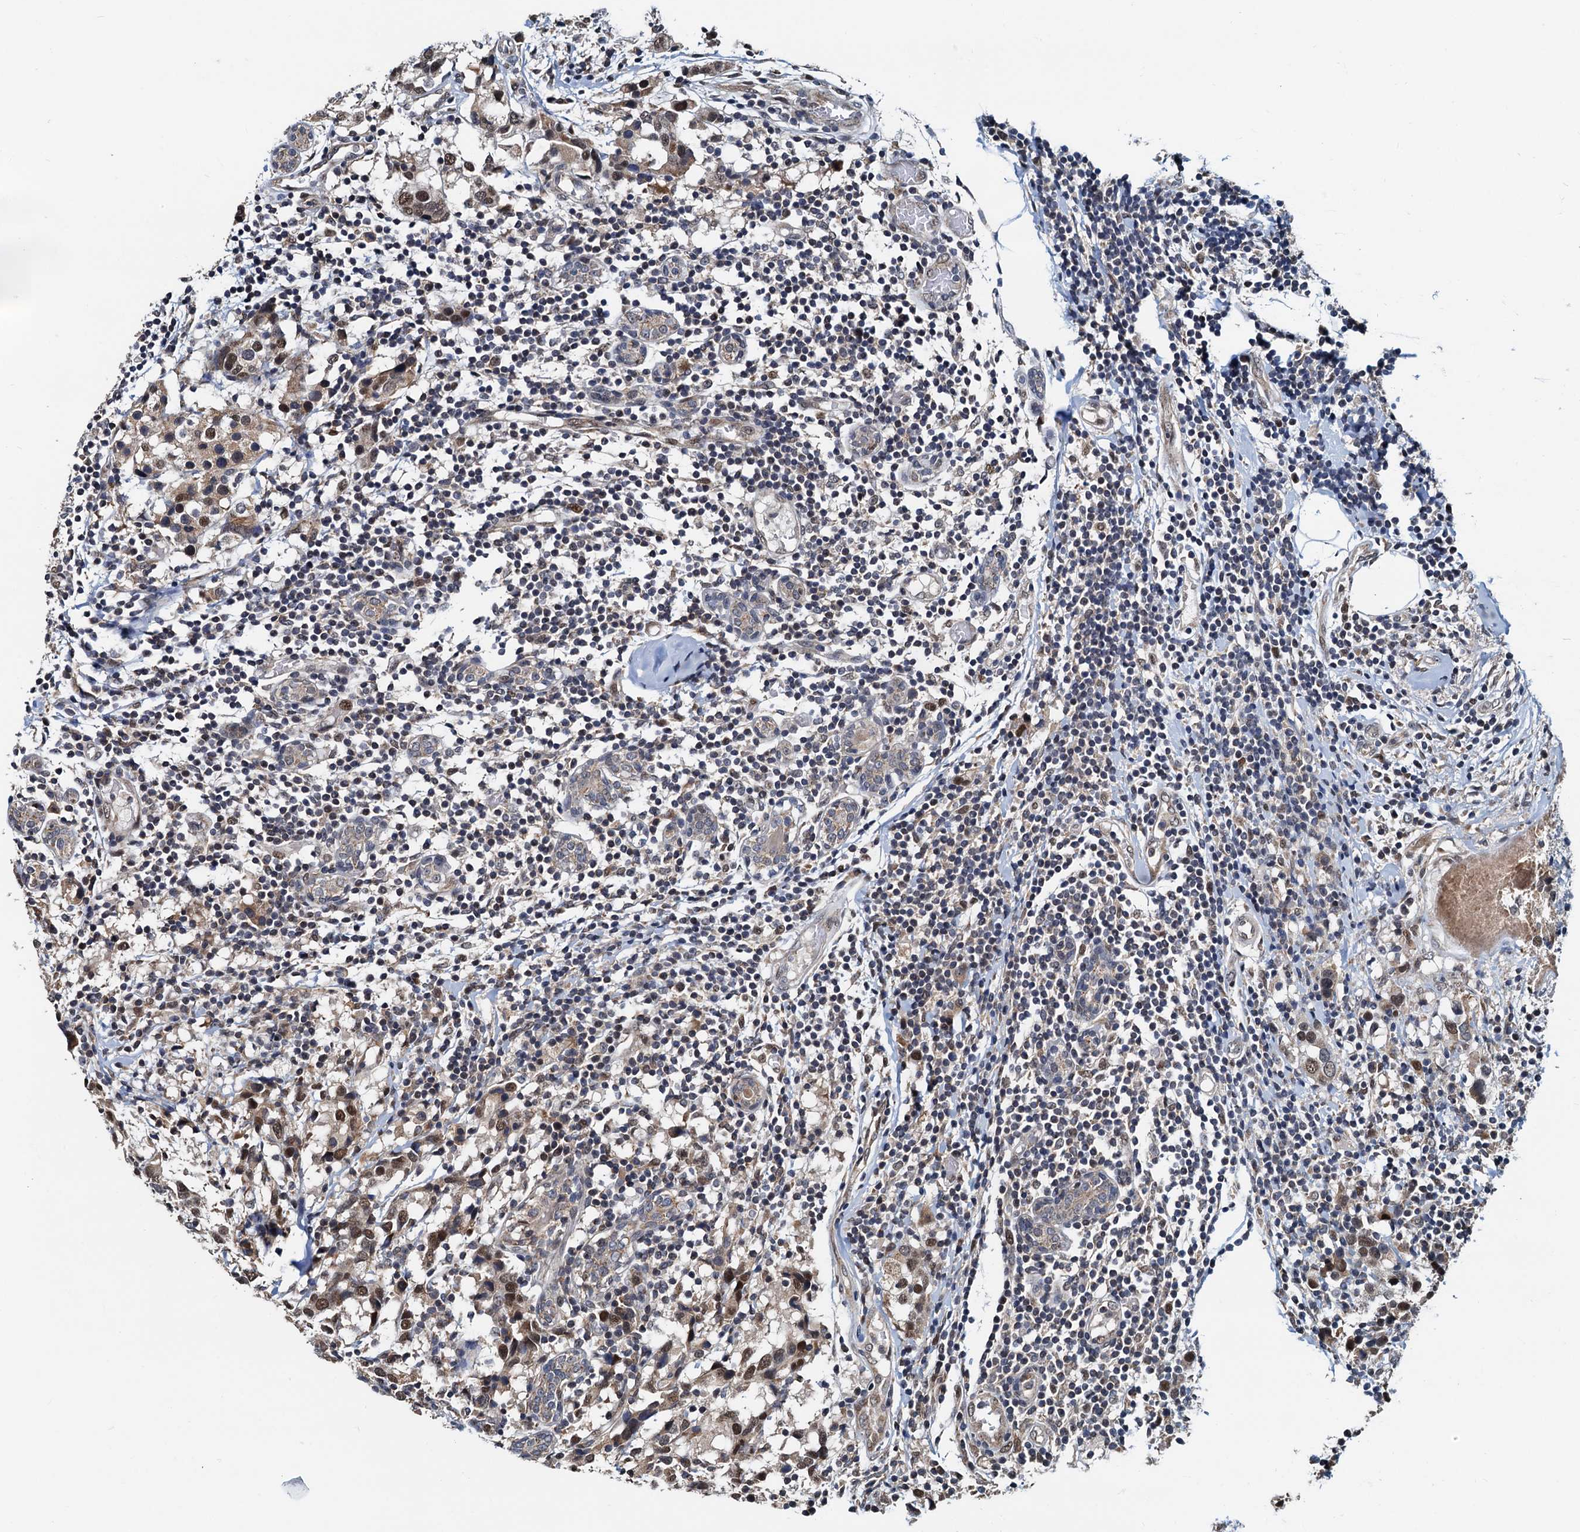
{"staining": {"intensity": "moderate", "quantity": "25%-75%", "location": "cytoplasmic/membranous,nuclear"}, "tissue": "breast cancer", "cell_type": "Tumor cells", "image_type": "cancer", "snomed": [{"axis": "morphology", "description": "Lobular carcinoma"}, {"axis": "topography", "description": "Breast"}], "caption": "This photomicrograph reveals breast lobular carcinoma stained with immunohistochemistry to label a protein in brown. The cytoplasmic/membranous and nuclear of tumor cells show moderate positivity for the protein. Nuclei are counter-stained blue.", "gene": "MCMBP", "patient": {"sex": "female", "age": 59}}